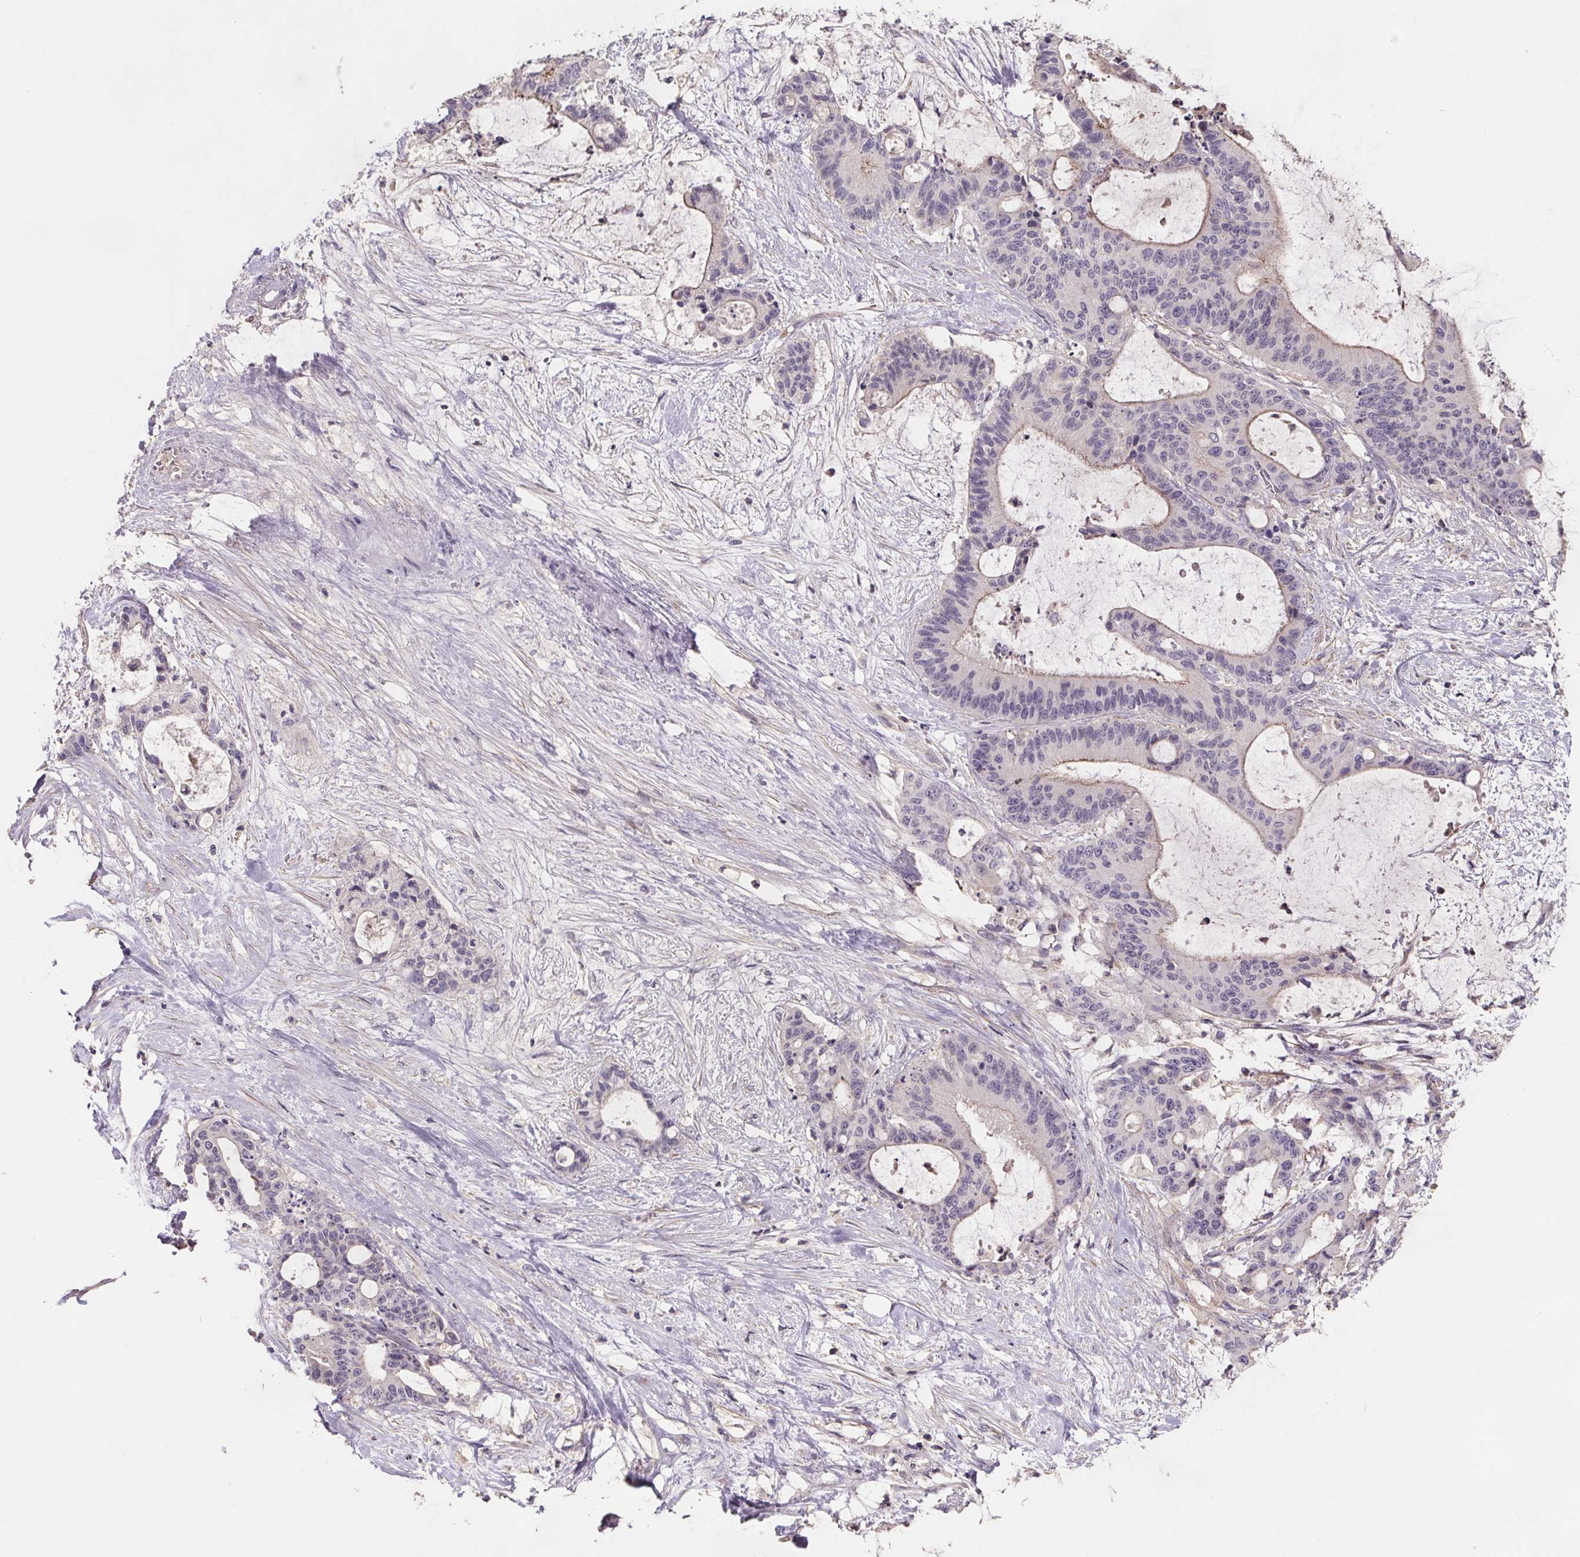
{"staining": {"intensity": "negative", "quantity": "none", "location": "none"}, "tissue": "liver cancer", "cell_type": "Tumor cells", "image_type": "cancer", "snomed": [{"axis": "morphology", "description": "Cholangiocarcinoma"}, {"axis": "topography", "description": "Liver"}], "caption": "Photomicrograph shows no significant protein expression in tumor cells of liver cancer (cholangiocarcinoma). (Immunohistochemistry, brightfield microscopy, high magnification).", "gene": "CLN3", "patient": {"sex": "female", "age": 73}}